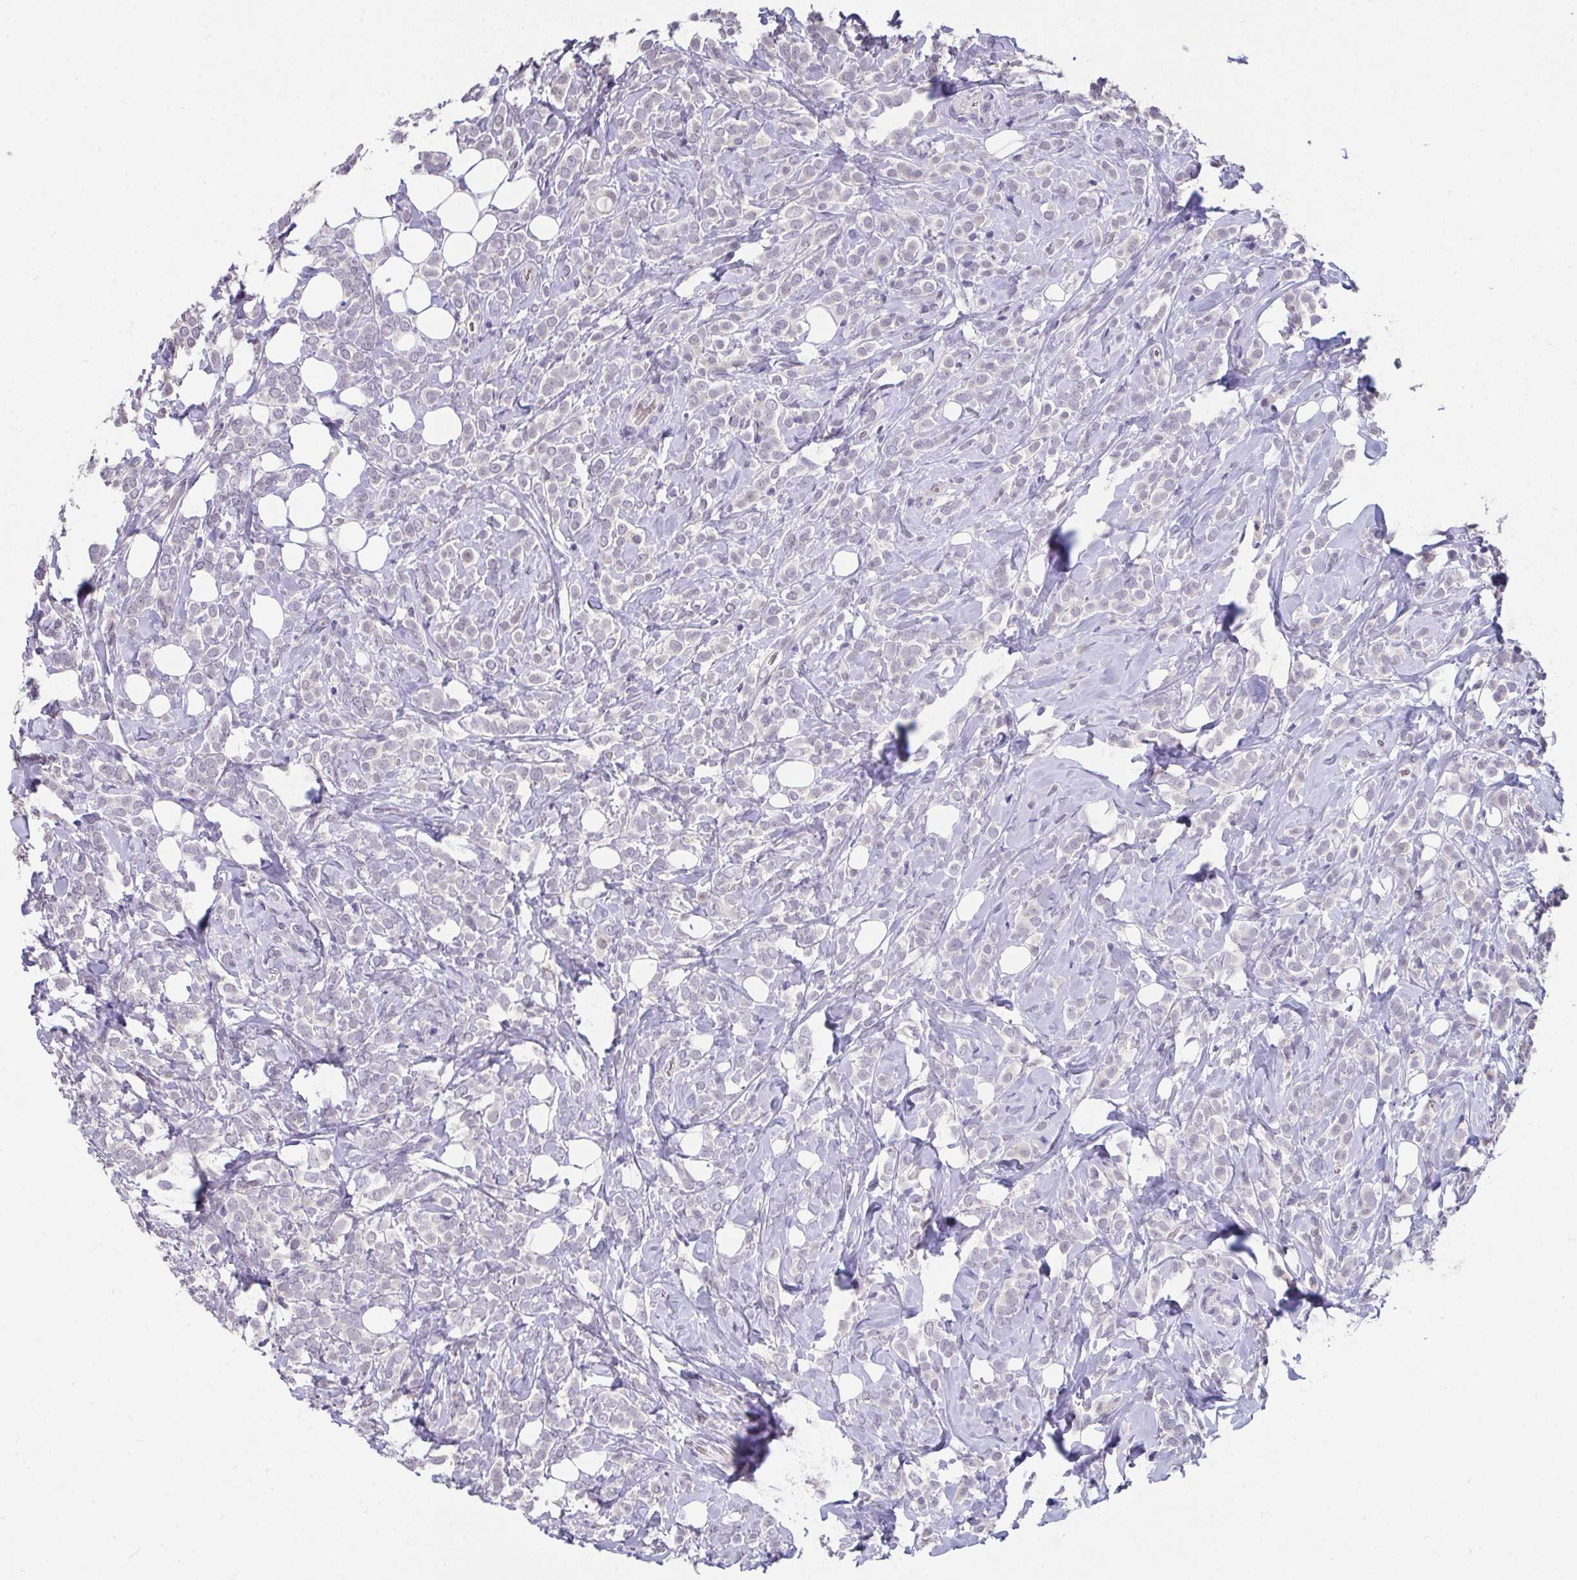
{"staining": {"intensity": "negative", "quantity": "none", "location": "none"}, "tissue": "breast cancer", "cell_type": "Tumor cells", "image_type": "cancer", "snomed": [{"axis": "morphology", "description": "Lobular carcinoma"}, {"axis": "topography", "description": "Breast"}], "caption": "Human lobular carcinoma (breast) stained for a protein using immunohistochemistry (IHC) exhibits no positivity in tumor cells.", "gene": "GLTPD2", "patient": {"sex": "female", "age": 49}}